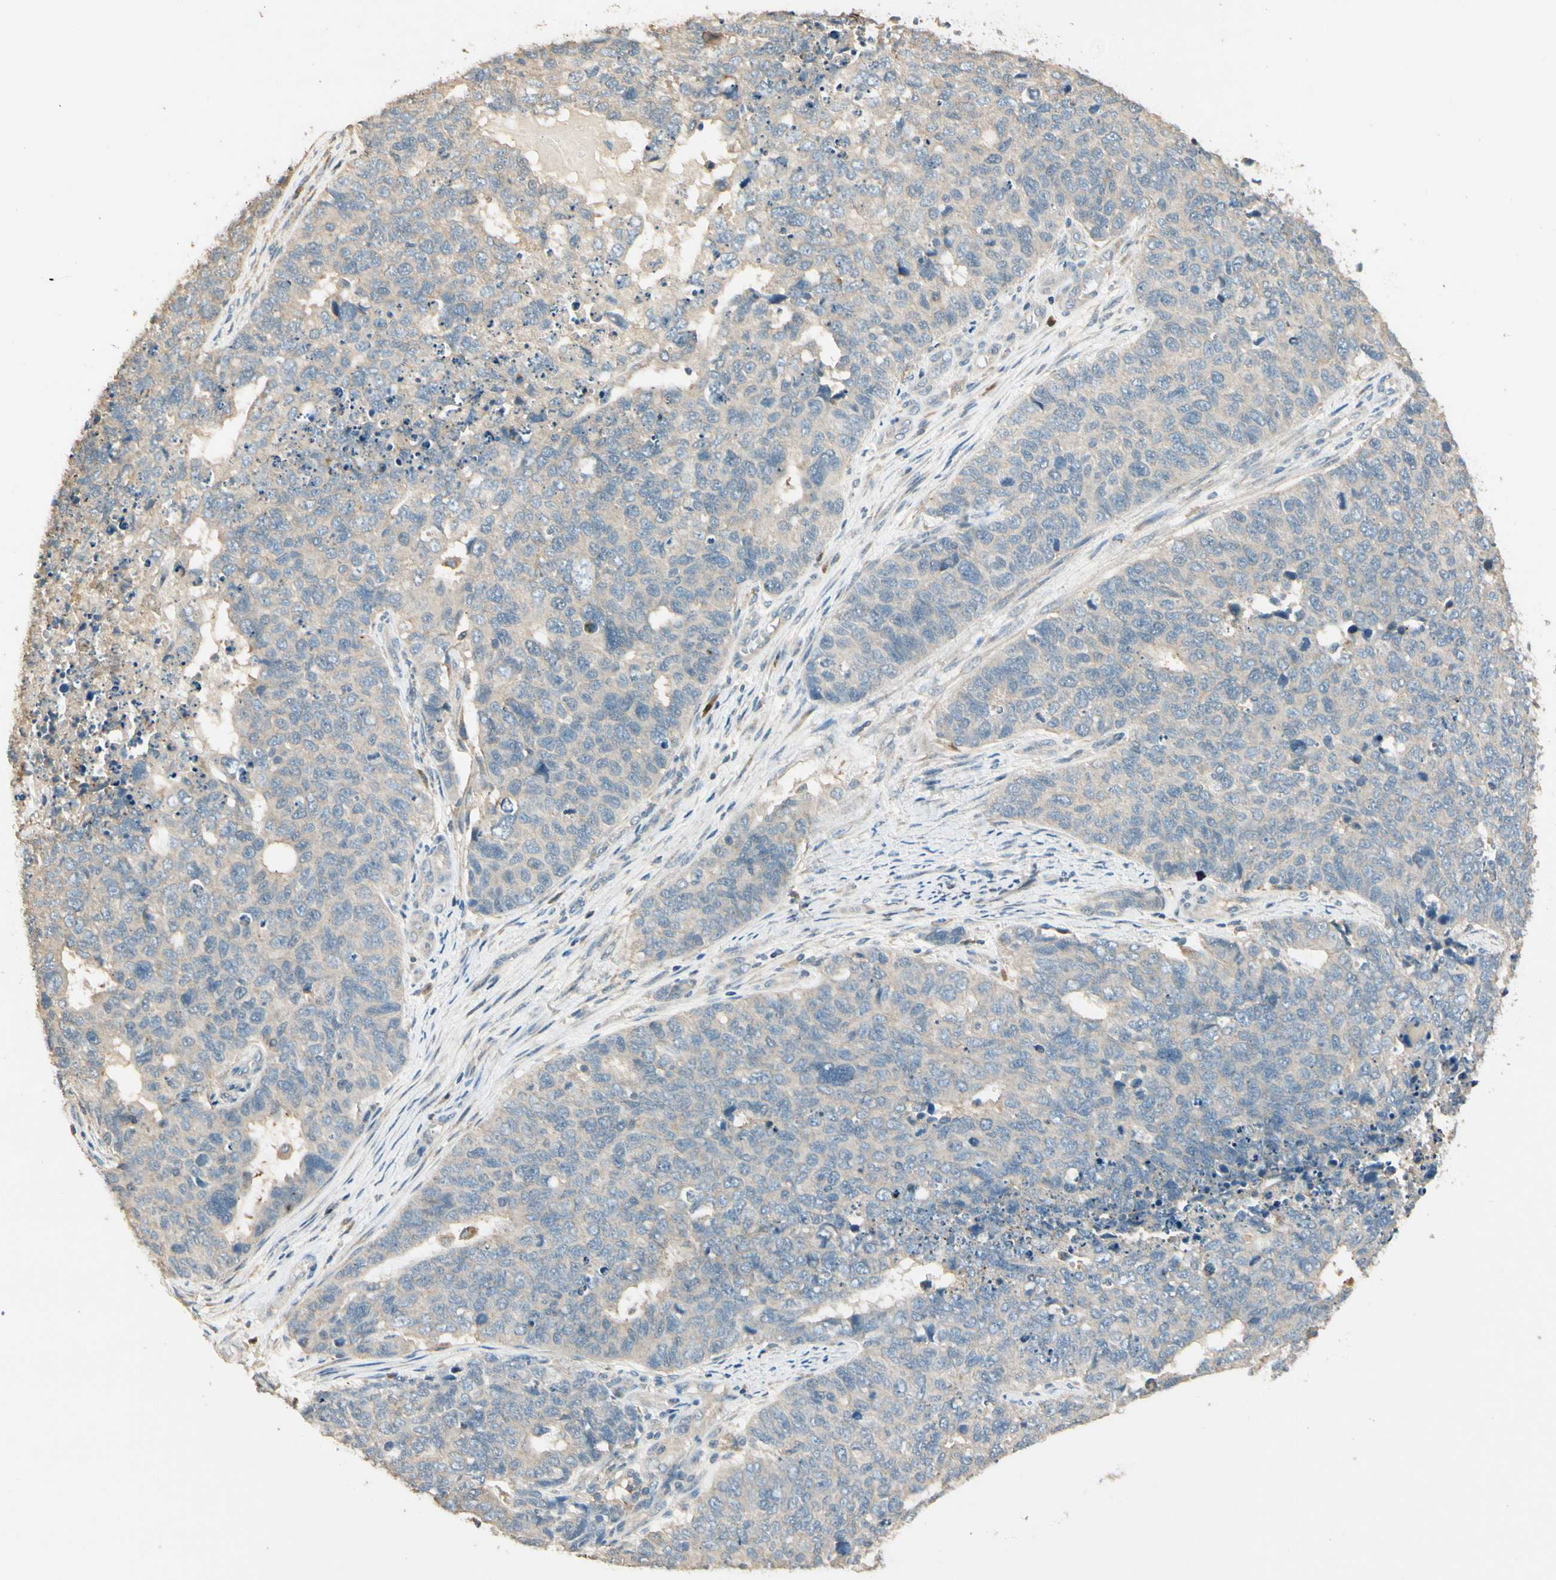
{"staining": {"intensity": "weak", "quantity": ">75%", "location": "cytoplasmic/membranous"}, "tissue": "cervical cancer", "cell_type": "Tumor cells", "image_type": "cancer", "snomed": [{"axis": "morphology", "description": "Squamous cell carcinoma, NOS"}, {"axis": "topography", "description": "Cervix"}], "caption": "Weak cytoplasmic/membranous protein positivity is appreciated in about >75% of tumor cells in cervical squamous cell carcinoma.", "gene": "PLXNA1", "patient": {"sex": "female", "age": 63}}